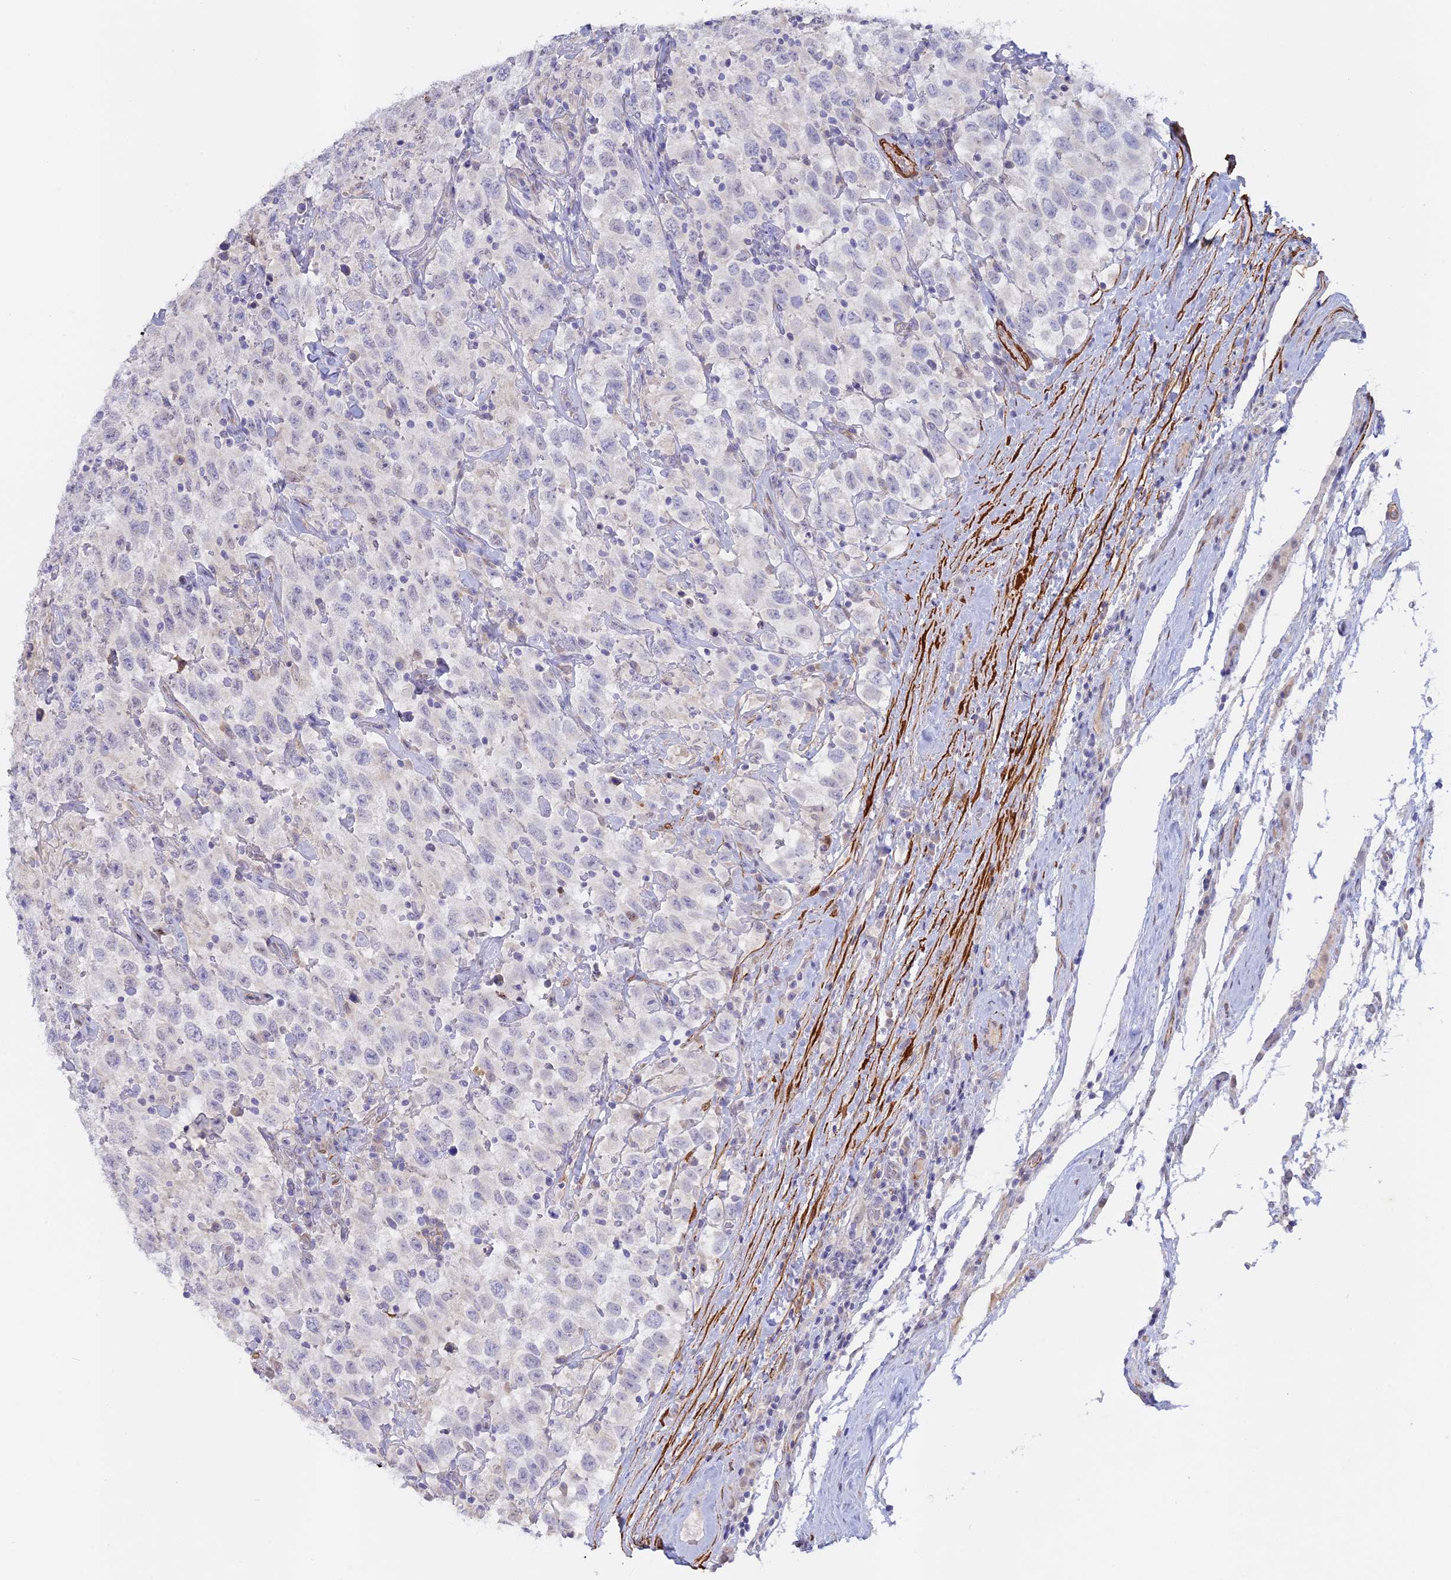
{"staining": {"intensity": "negative", "quantity": "none", "location": "none"}, "tissue": "testis cancer", "cell_type": "Tumor cells", "image_type": "cancer", "snomed": [{"axis": "morphology", "description": "Seminoma, NOS"}, {"axis": "topography", "description": "Testis"}], "caption": "This histopathology image is of seminoma (testis) stained with IHC to label a protein in brown with the nuclei are counter-stained blue. There is no staining in tumor cells.", "gene": "CCDC154", "patient": {"sex": "male", "age": 41}}